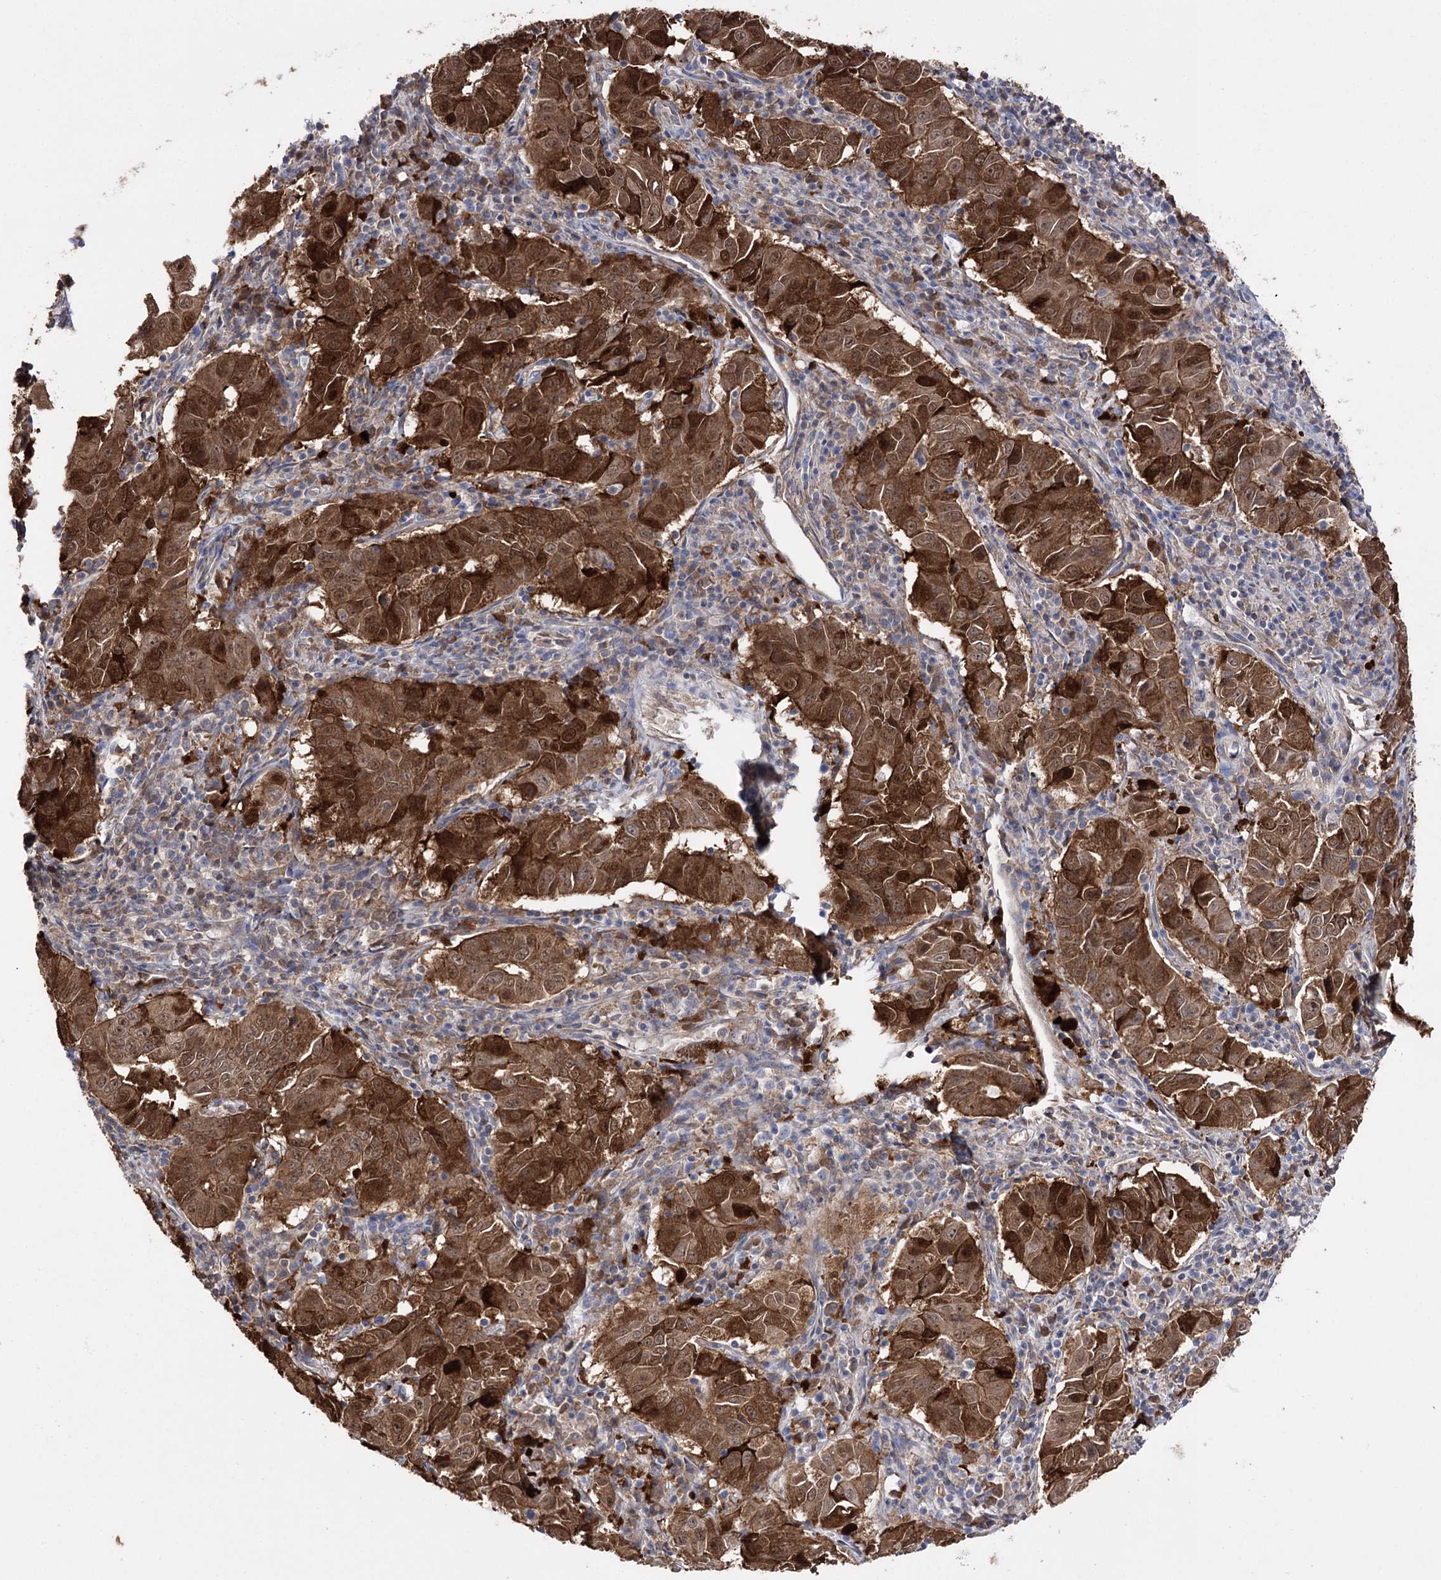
{"staining": {"intensity": "strong", "quantity": ">75%", "location": "cytoplasmic/membranous,nuclear"}, "tissue": "pancreatic cancer", "cell_type": "Tumor cells", "image_type": "cancer", "snomed": [{"axis": "morphology", "description": "Adenocarcinoma, NOS"}, {"axis": "topography", "description": "Pancreas"}], "caption": "Strong cytoplasmic/membranous and nuclear positivity for a protein is identified in approximately >75% of tumor cells of pancreatic cancer using immunohistochemistry (IHC).", "gene": "PTER", "patient": {"sex": "male", "age": 63}}